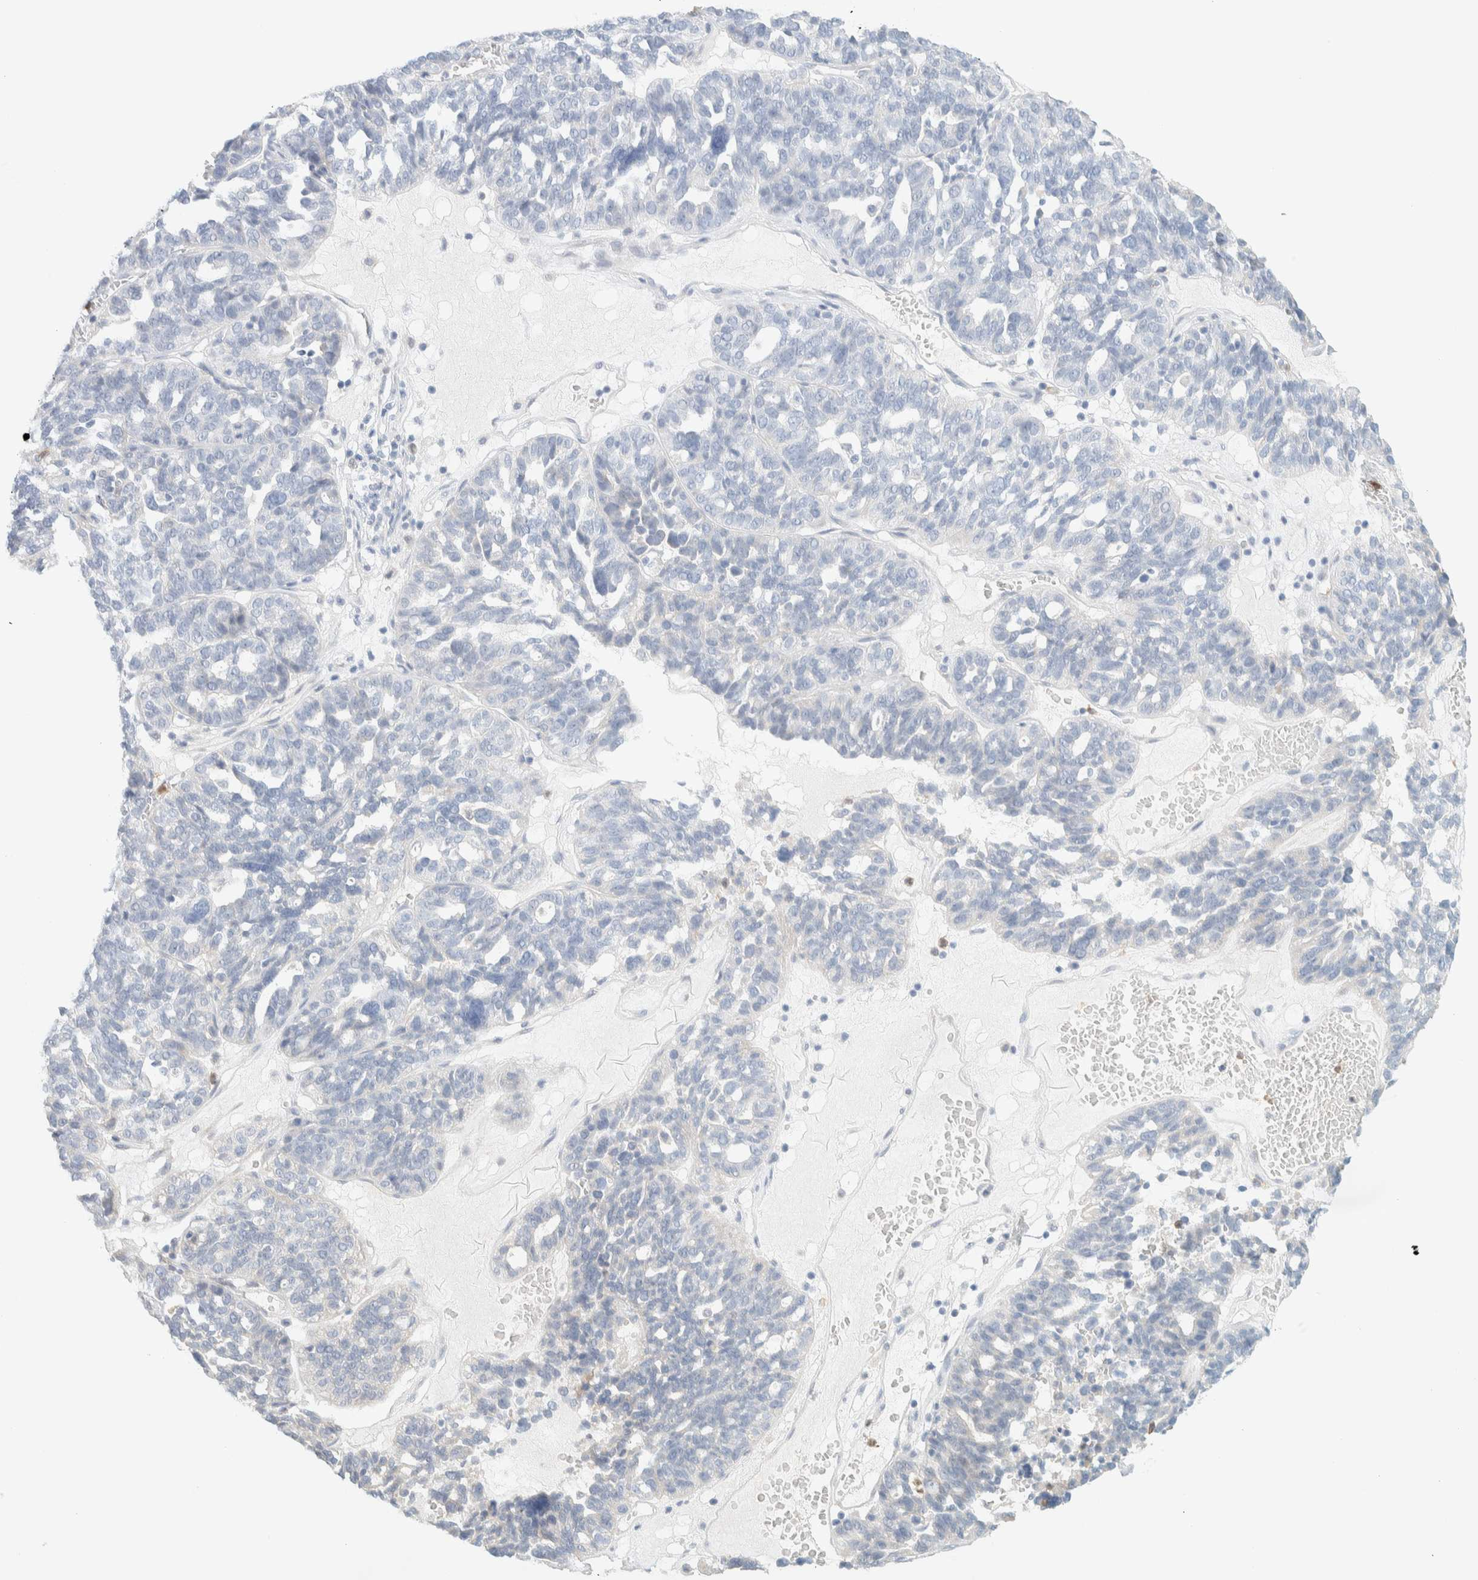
{"staining": {"intensity": "negative", "quantity": "none", "location": "none"}, "tissue": "ovarian cancer", "cell_type": "Tumor cells", "image_type": "cancer", "snomed": [{"axis": "morphology", "description": "Cystadenocarcinoma, serous, NOS"}, {"axis": "topography", "description": "Ovary"}], "caption": "Immunohistochemistry of ovarian cancer demonstrates no staining in tumor cells.", "gene": "TTC3", "patient": {"sex": "female", "age": 59}}